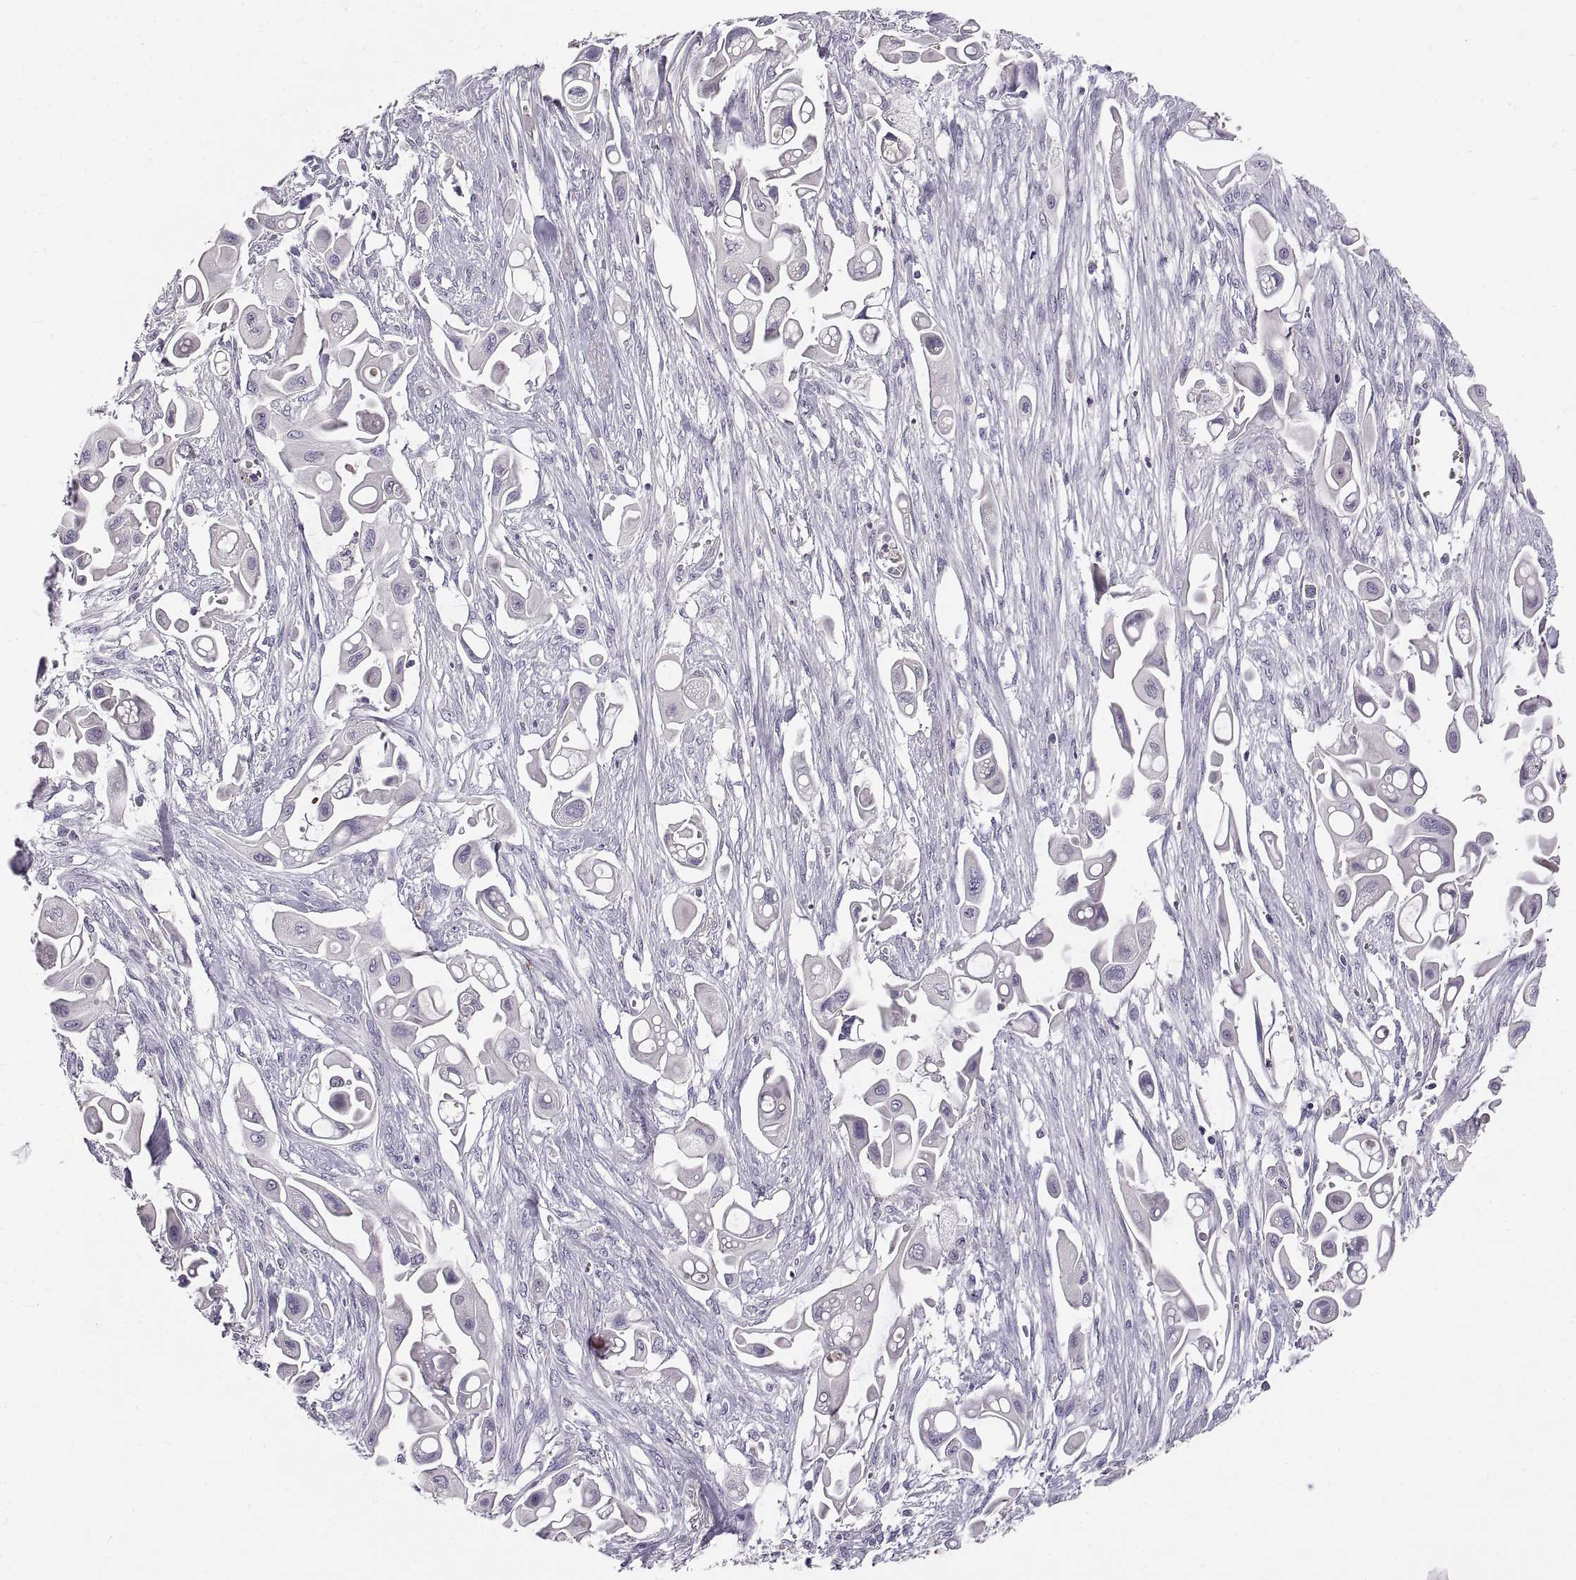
{"staining": {"intensity": "negative", "quantity": "none", "location": "none"}, "tissue": "pancreatic cancer", "cell_type": "Tumor cells", "image_type": "cancer", "snomed": [{"axis": "morphology", "description": "Adenocarcinoma, NOS"}, {"axis": "topography", "description": "Pancreas"}], "caption": "Protein analysis of pancreatic cancer (adenocarcinoma) shows no significant expression in tumor cells.", "gene": "ADAM32", "patient": {"sex": "male", "age": 50}}